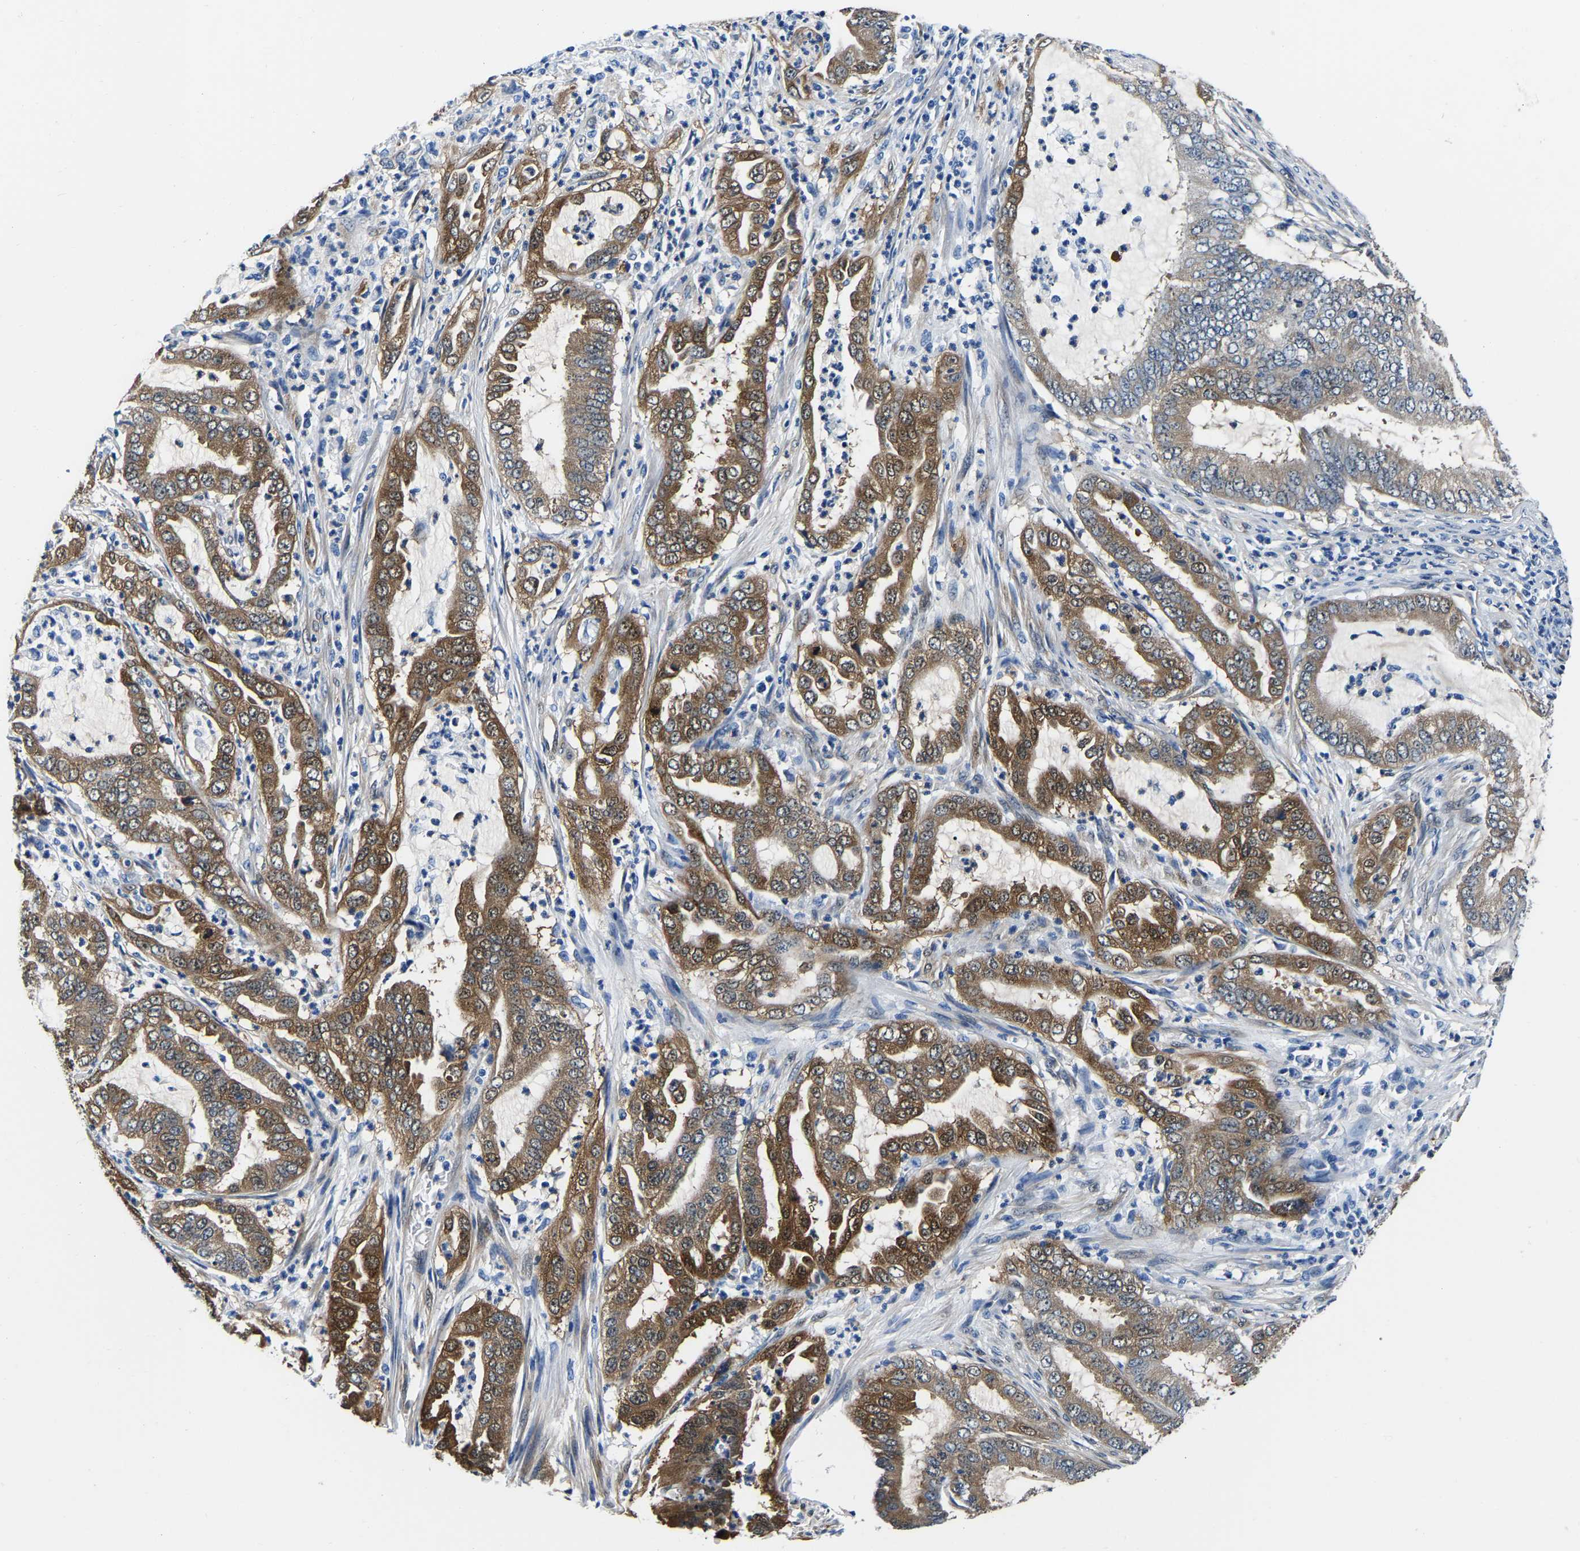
{"staining": {"intensity": "moderate", "quantity": "25%-75%", "location": "cytoplasmic/membranous"}, "tissue": "endometrial cancer", "cell_type": "Tumor cells", "image_type": "cancer", "snomed": [{"axis": "morphology", "description": "Adenocarcinoma, NOS"}, {"axis": "topography", "description": "Endometrium"}], "caption": "An image of human endometrial adenocarcinoma stained for a protein displays moderate cytoplasmic/membranous brown staining in tumor cells.", "gene": "S100A13", "patient": {"sex": "female", "age": 51}}